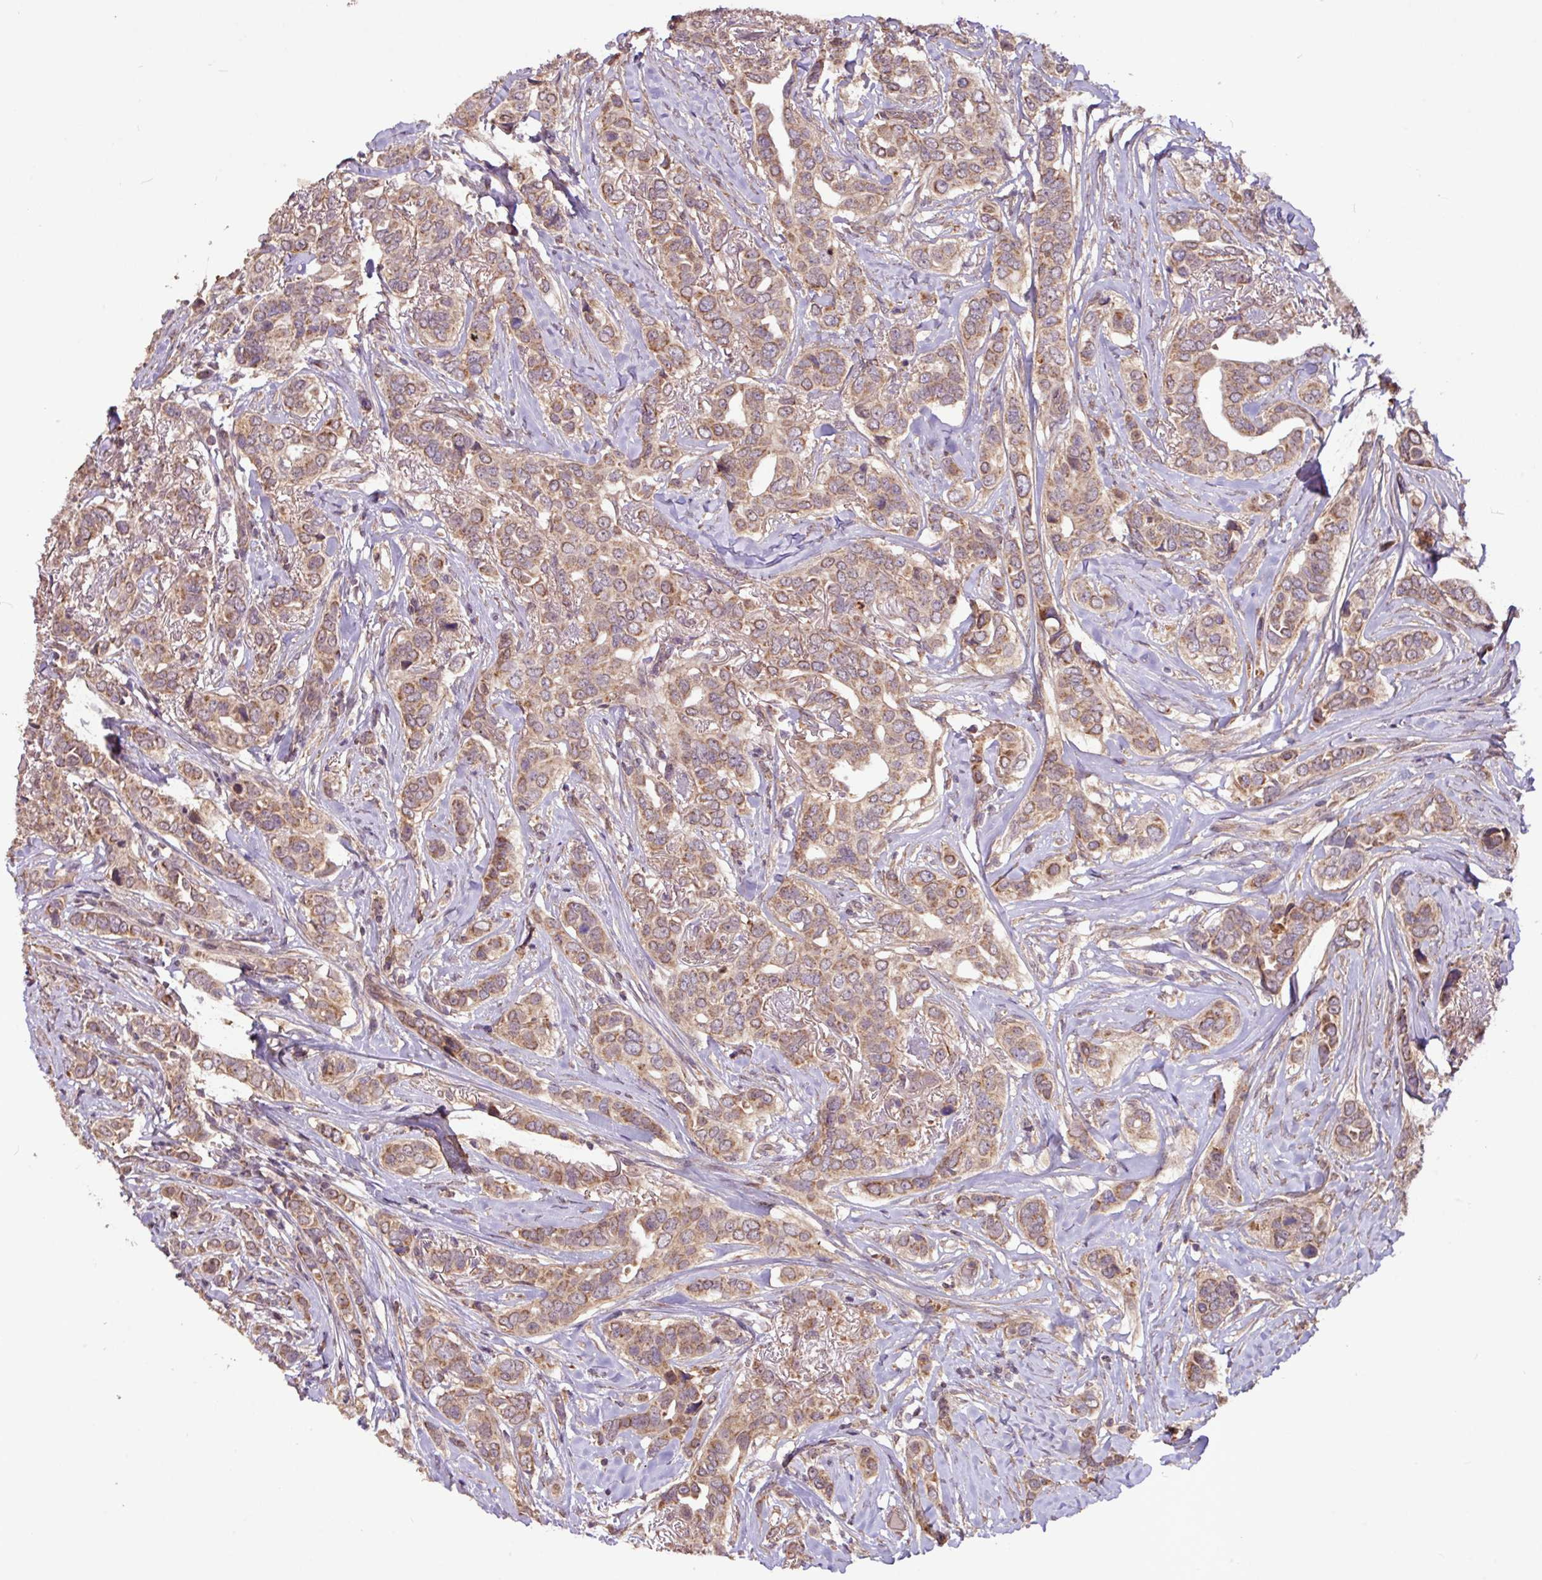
{"staining": {"intensity": "moderate", "quantity": ">75%", "location": "cytoplasmic/membranous"}, "tissue": "breast cancer", "cell_type": "Tumor cells", "image_type": "cancer", "snomed": [{"axis": "morphology", "description": "Lobular carcinoma"}, {"axis": "topography", "description": "Breast"}], "caption": "DAB immunohistochemical staining of breast cancer (lobular carcinoma) displays moderate cytoplasmic/membranous protein positivity in approximately >75% of tumor cells.", "gene": "YPEL3", "patient": {"sex": "female", "age": 51}}